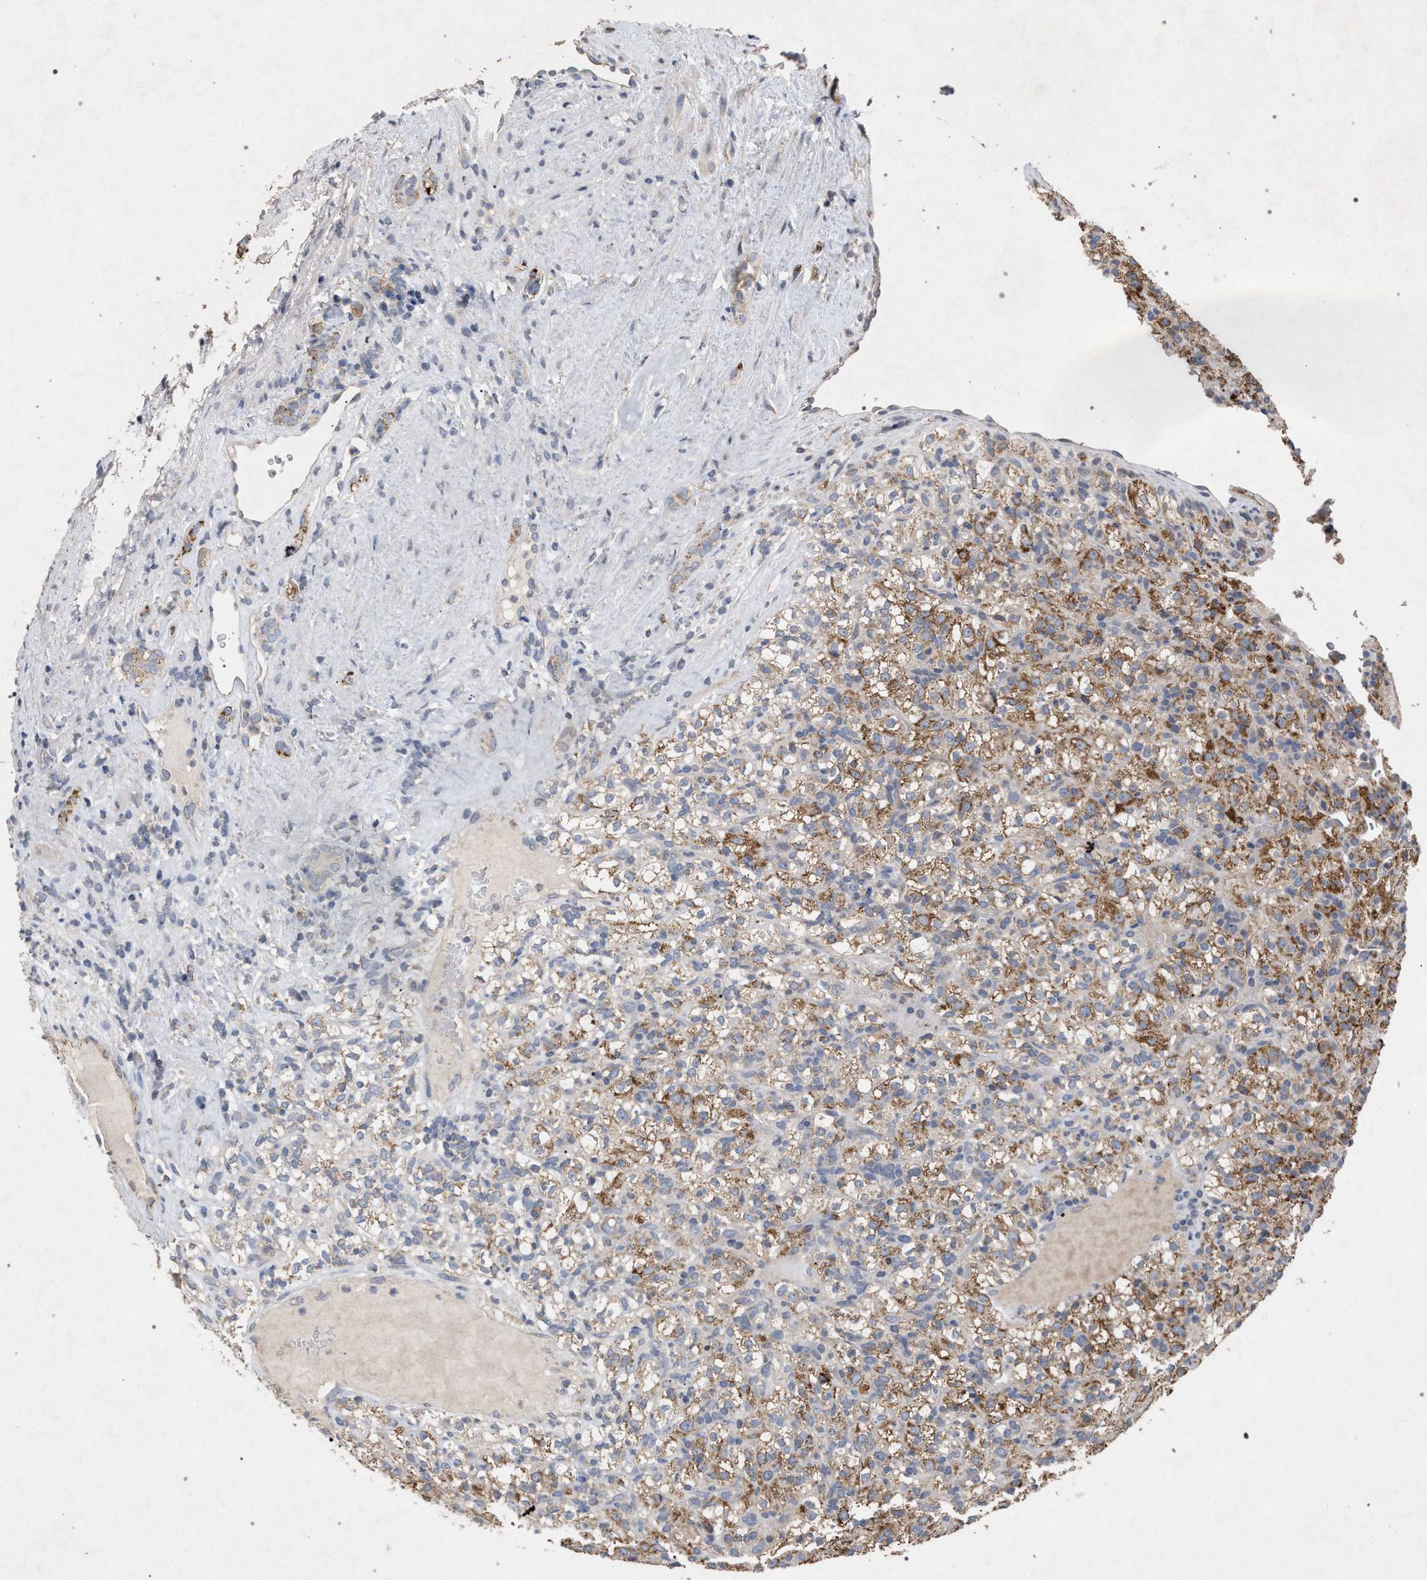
{"staining": {"intensity": "moderate", "quantity": ">75%", "location": "cytoplasmic/membranous"}, "tissue": "renal cancer", "cell_type": "Tumor cells", "image_type": "cancer", "snomed": [{"axis": "morphology", "description": "Normal tissue, NOS"}, {"axis": "morphology", "description": "Adenocarcinoma, NOS"}, {"axis": "topography", "description": "Kidney"}], "caption": "IHC (DAB) staining of renal adenocarcinoma demonstrates moderate cytoplasmic/membranous protein staining in approximately >75% of tumor cells. (DAB IHC with brightfield microscopy, high magnification).", "gene": "PKD2L1", "patient": {"sex": "female", "age": 72}}